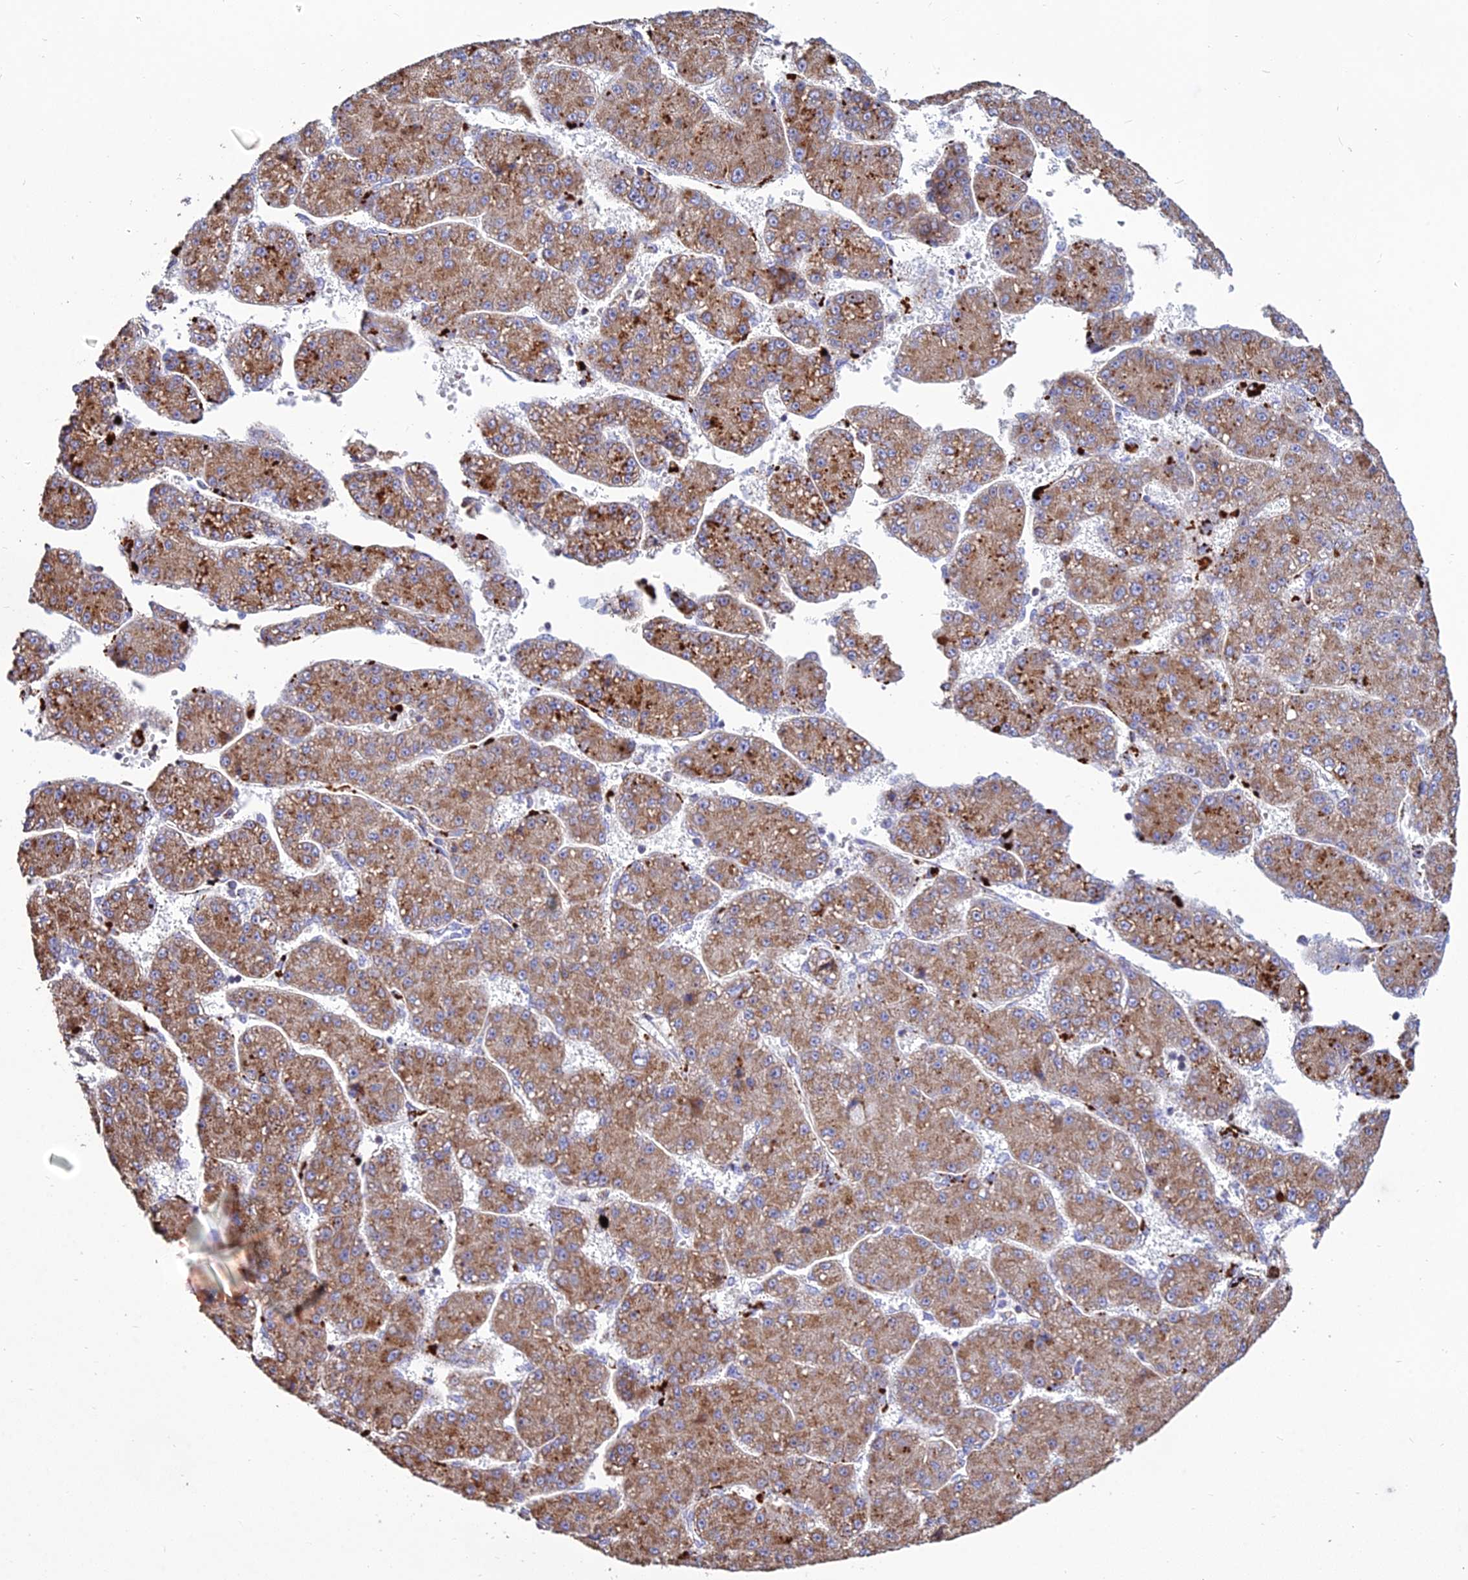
{"staining": {"intensity": "moderate", "quantity": ">75%", "location": "cytoplasmic/membranous"}, "tissue": "liver cancer", "cell_type": "Tumor cells", "image_type": "cancer", "snomed": [{"axis": "morphology", "description": "Carcinoma, Hepatocellular, NOS"}, {"axis": "topography", "description": "Liver"}], "caption": "An immunohistochemistry image of tumor tissue is shown. Protein staining in brown highlights moderate cytoplasmic/membranous positivity in liver cancer within tumor cells.", "gene": "PNLIPRP3", "patient": {"sex": "male", "age": 67}}